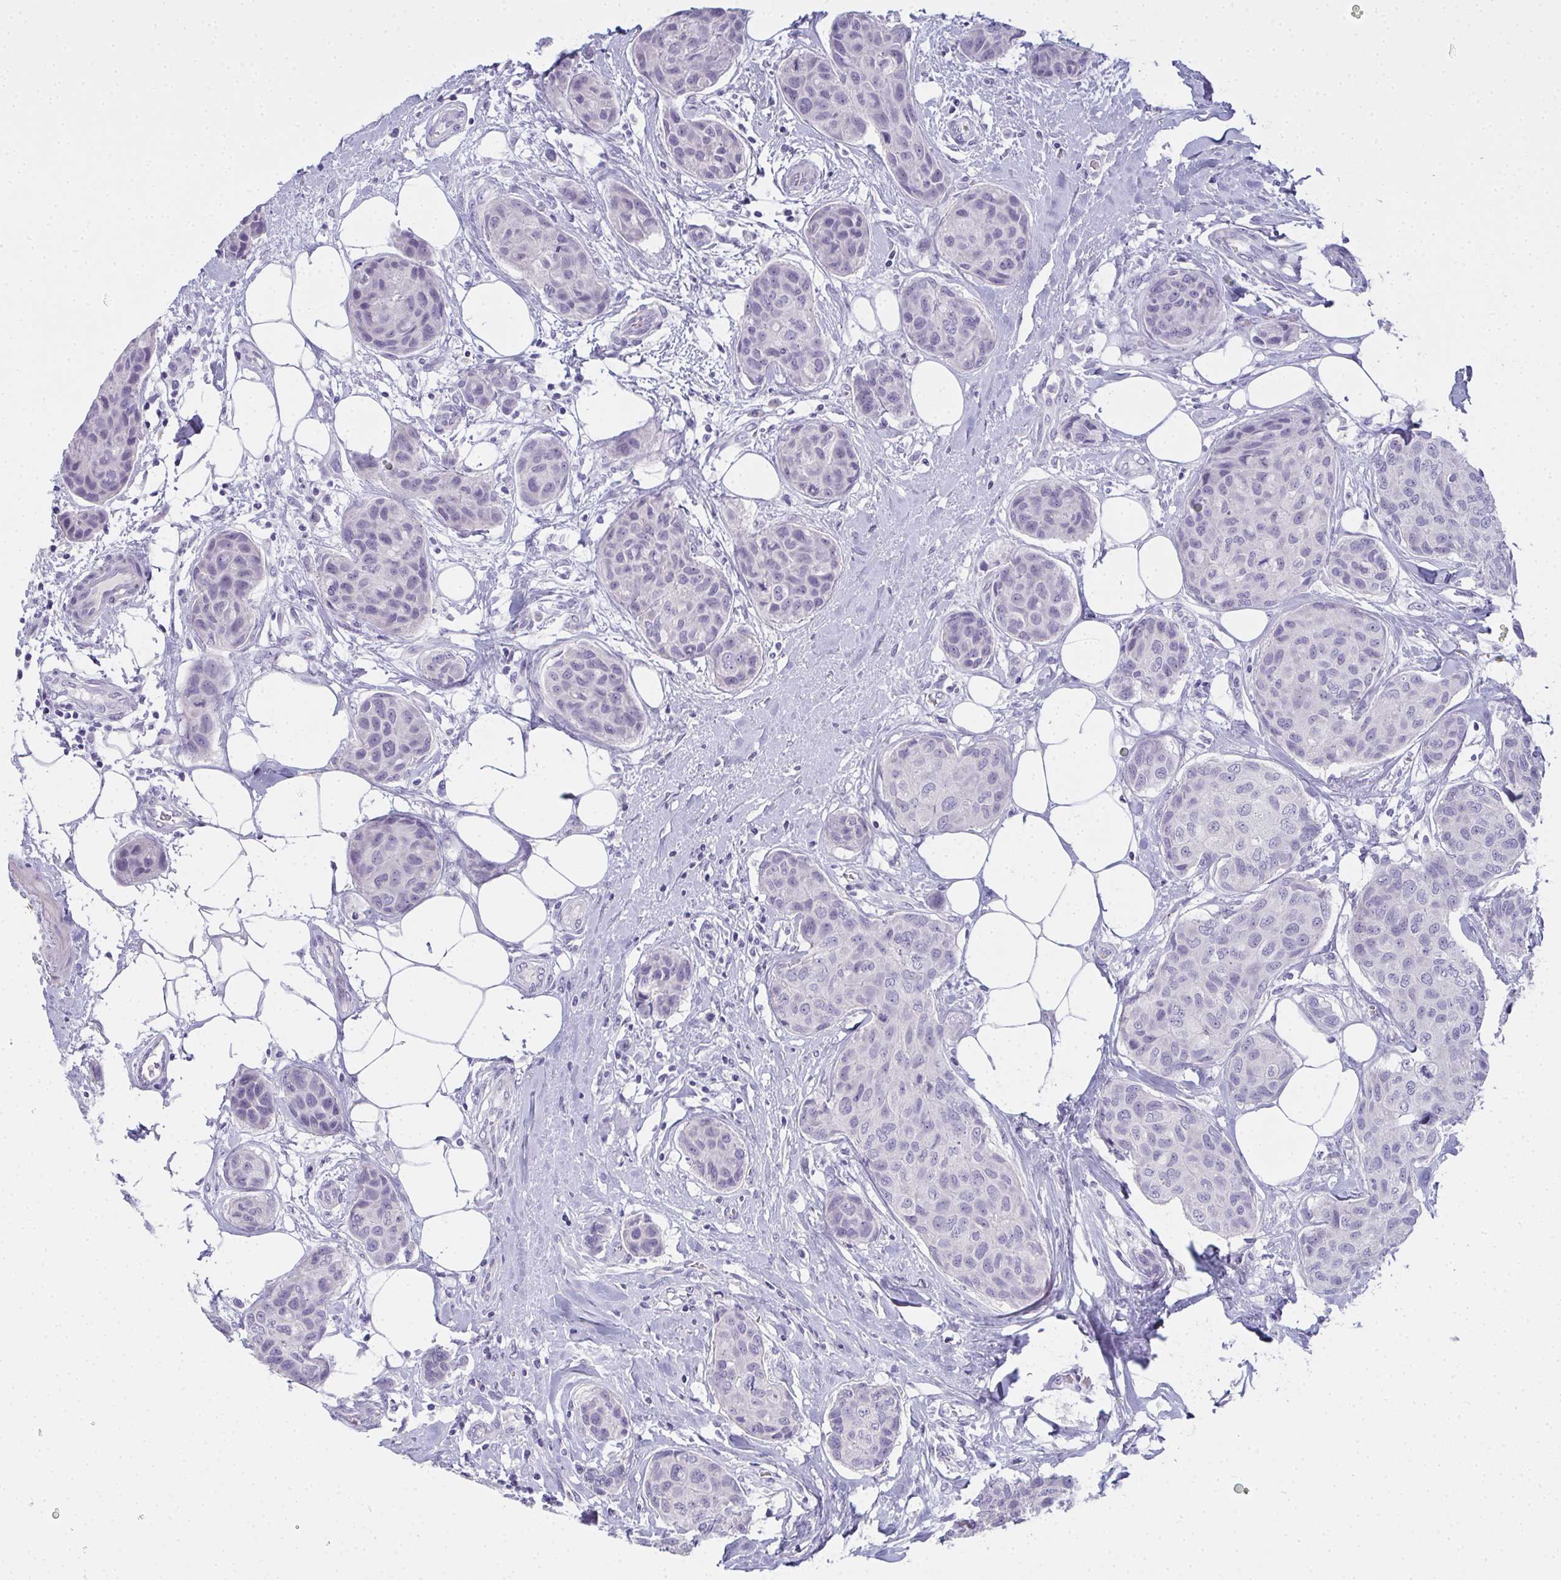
{"staining": {"intensity": "negative", "quantity": "none", "location": "none"}, "tissue": "breast cancer", "cell_type": "Tumor cells", "image_type": "cancer", "snomed": [{"axis": "morphology", "description": "Duct carcinoma"}, {"axis": "topography", "description": "Breast"}], "caption": "Tumor cells show no significant protein expression in breast cancer (intraductal carcinoma).", "gene": "SLC36A2", "patient": {"sex": "female", "age": 80}}